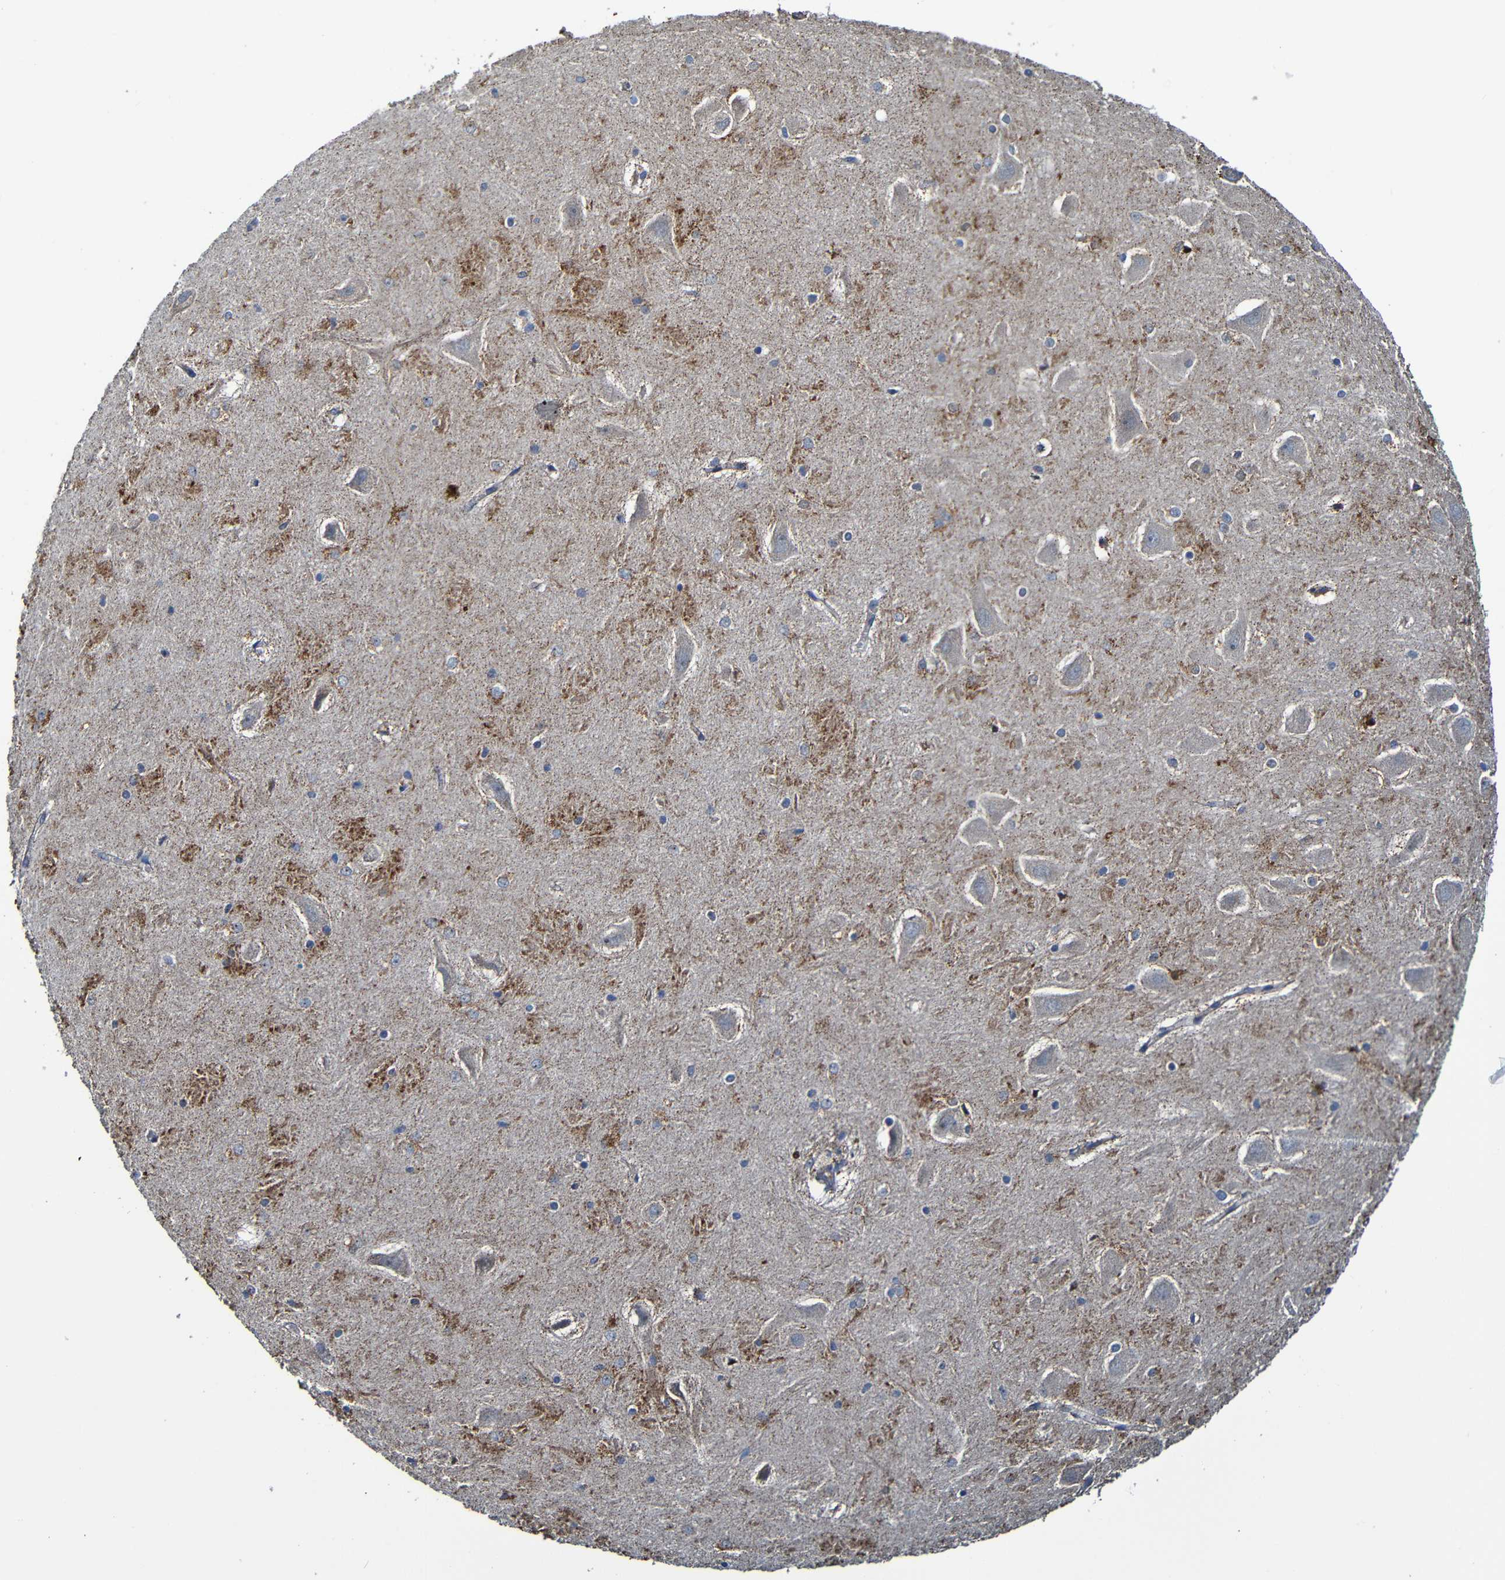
{"staining": {"intensity": "moderate", "quantity": "25%-75%", "location": "cytoplasmic/membranous"}, "tissue": "hippocampus", "cell_type": "Glial cells", "image_type": "normal", "snomed": [{"axis": "morphology", "description": "Normal tissue, NOS"}, {"axis": "topography", "description": "Hippocampus"}], "caption": "A micrograph showing moderate cytoplasmic/membranous staining in approximately 25%-75% of glial cells in unremarkable hippocampus, as visualized by brown immunohistochemical staining.", "gene": "ADAM15", "patient": {"sex": "male", "age": 45}}